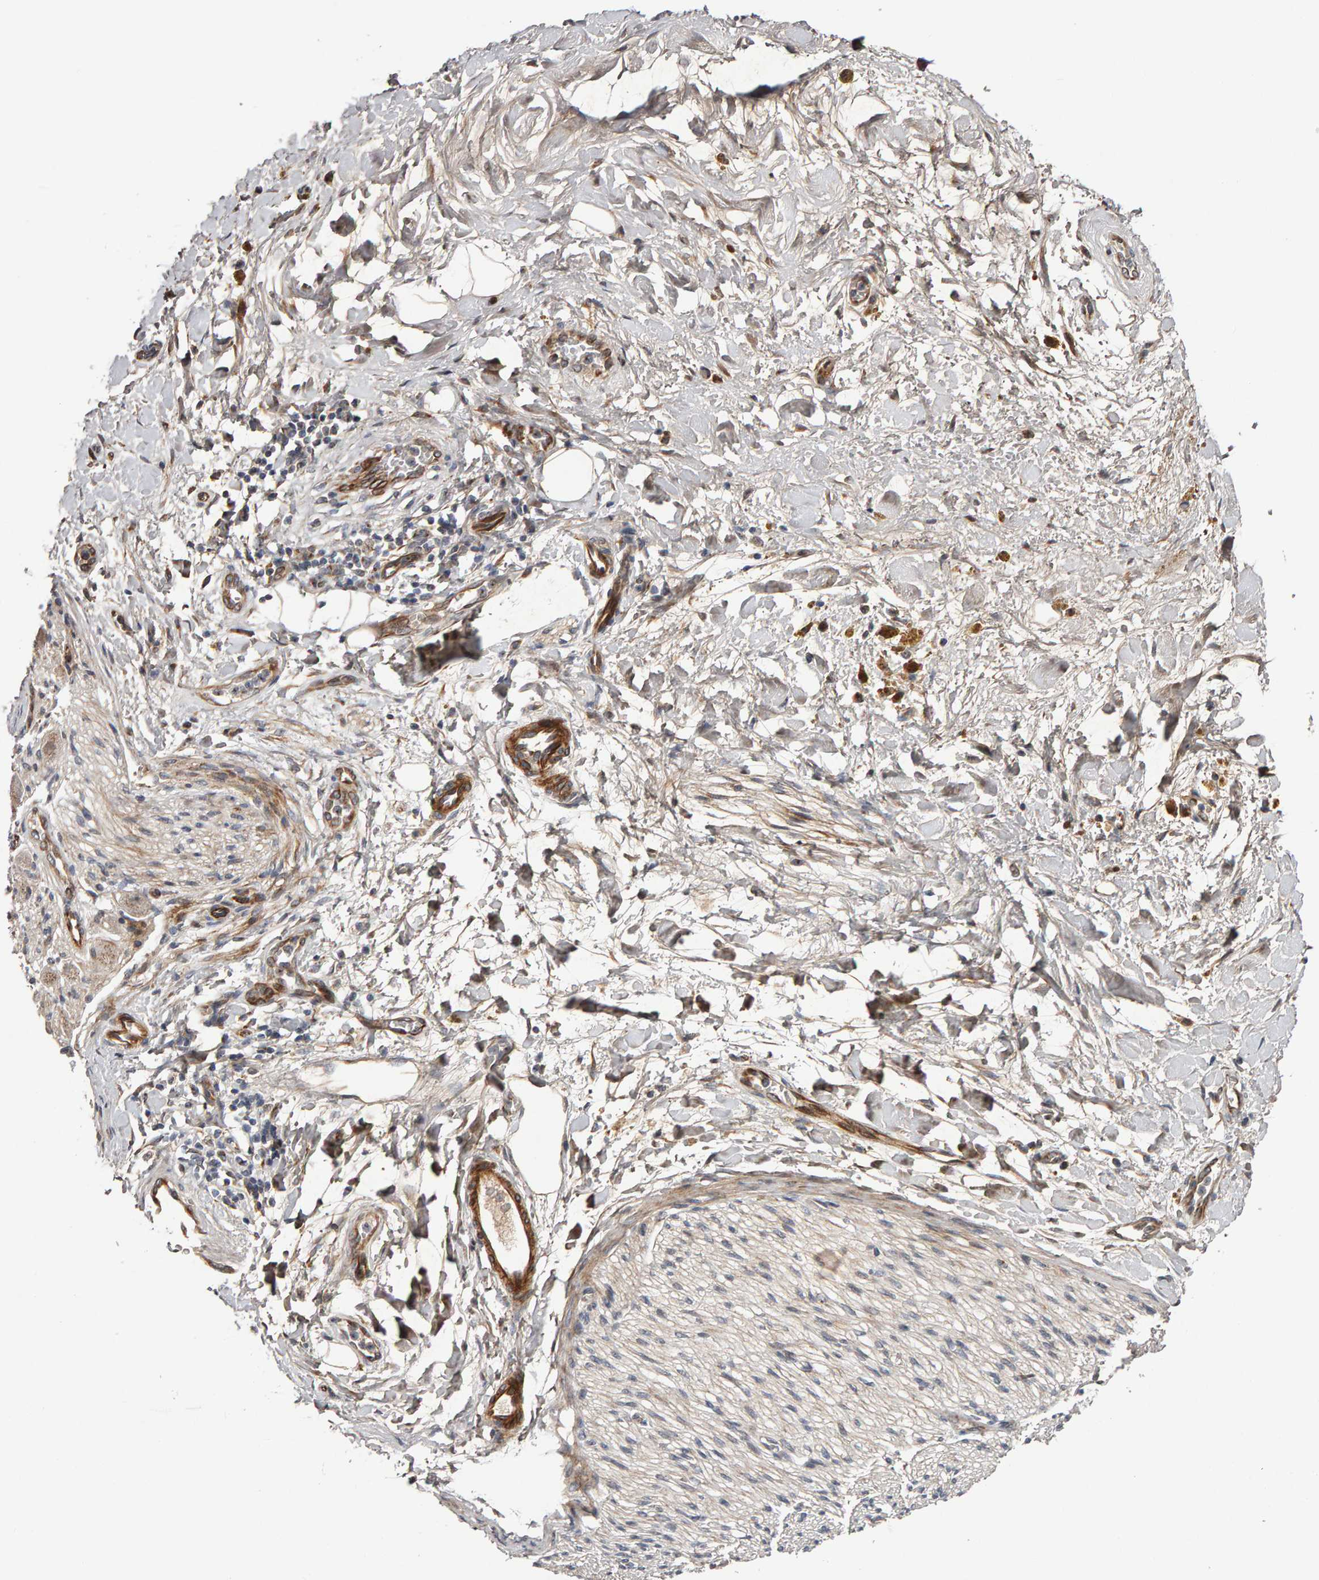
{"staining": {"intensity": "moderate", "quantity": ">75%", "location": "cytoplasmic/membranous"}, "tissue": "adipose tissue", "cell_type": "Adipocytes", "image_type": "normal", "snomed": [{"axis": "morphology", "description": "Normal tissue, NOS"}, {"axis": "topography", "description": "Kidney"}, {"axis": "topography", "description": "Peripheral nerve tissue"}], "caption": "Immunohistochemistry (IHC) micrograph of benign adipose tissue stained for a protein (brown), which displays medium levels of moderate cytoplasmic/membranous positivity in about >75% of adipocytes.", "gene": "CANT1", "patient": {"sex": "male", "age": 7}}